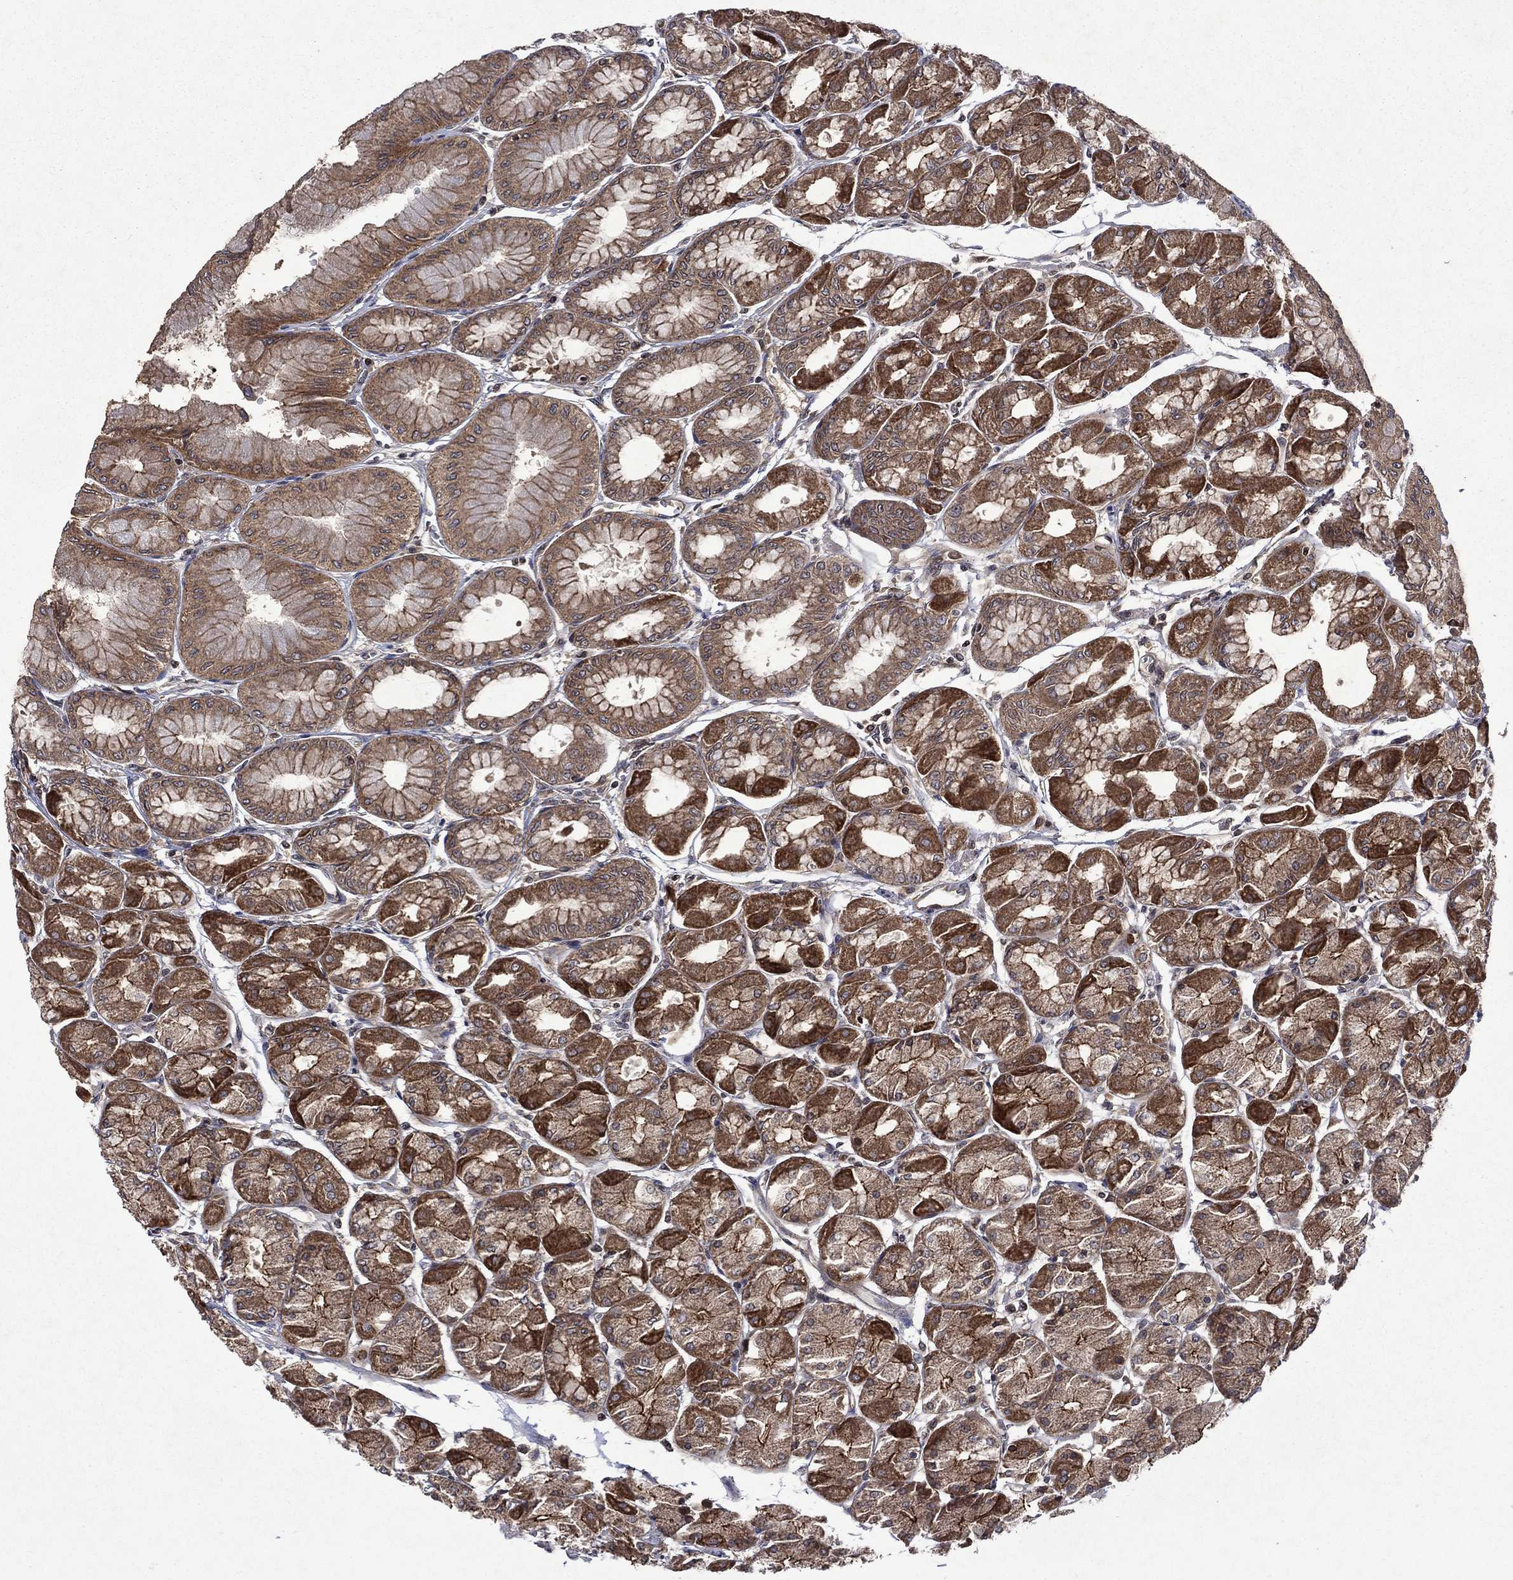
{"staining": {"intensity": "moderate", "quantity": ">75%", "location": "cytoplasmic/membranous"}, "tissue": "stomach", "cell_type": "Glandular cells", "image_type": "normal", "snomed": [{"axis": "morphology", "description": "Normal tissue, NOS"}, {"axis": "topography", "description": "Stomach, upper"}], "caption": "Immunohistochemistry (IHC) (DAB (3,3'-diaminobenzidine)) staining of benign stomach demonstrates moderate cytoplasmic/membranous protein staining in about >75% of glandular cells.", "gene": "TMEM33", "patient": {"sex": "male", "age": 60}}